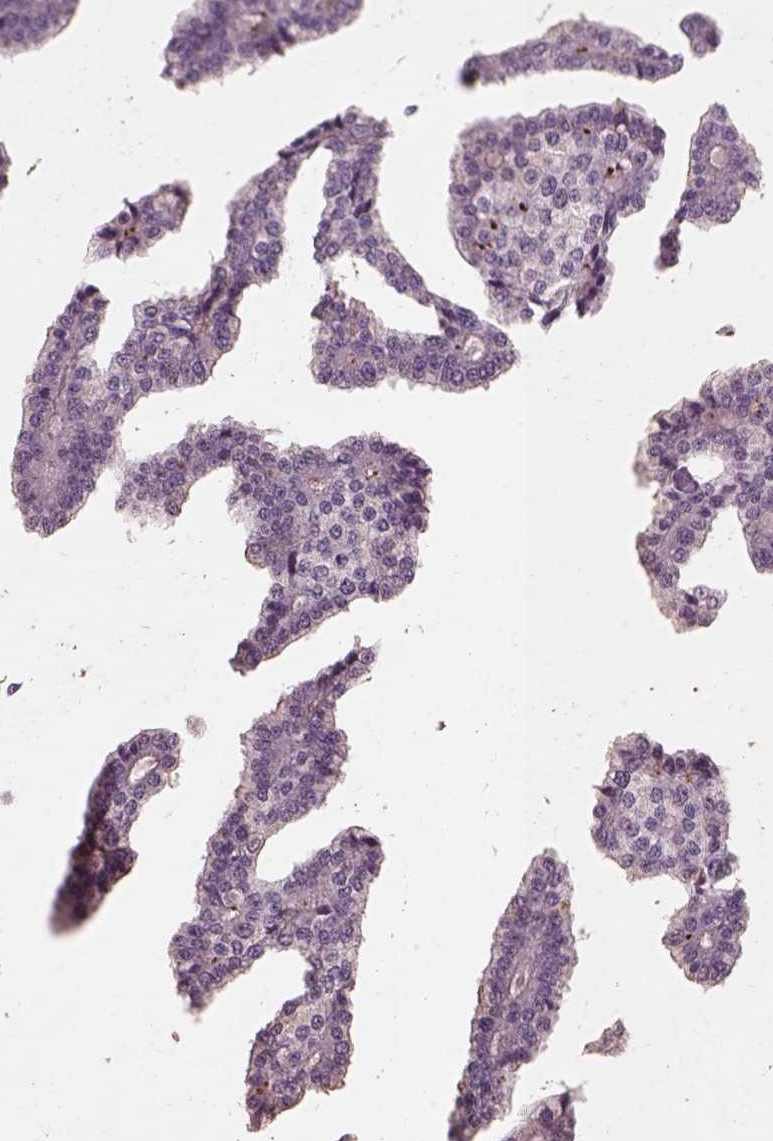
{"staining": {"intensity": "negative", "quantity": "none", "location": "none"}, "tissue": "carcinoid", "cell_type": "Tumor cells", "image_type": "cancer", "snomed": [{"axis": "morphology", "description": "Carcinoid, malignant, NOS"}, {"axis": "topography", "description": "Small intestine"}], "caption": "This is a image of immunohistochemistry staining of malignant carcinoid, which shows no positivity in tumor cells.", "gene": "LIN7A", "patient": {"sex": "female", "age": 65}}